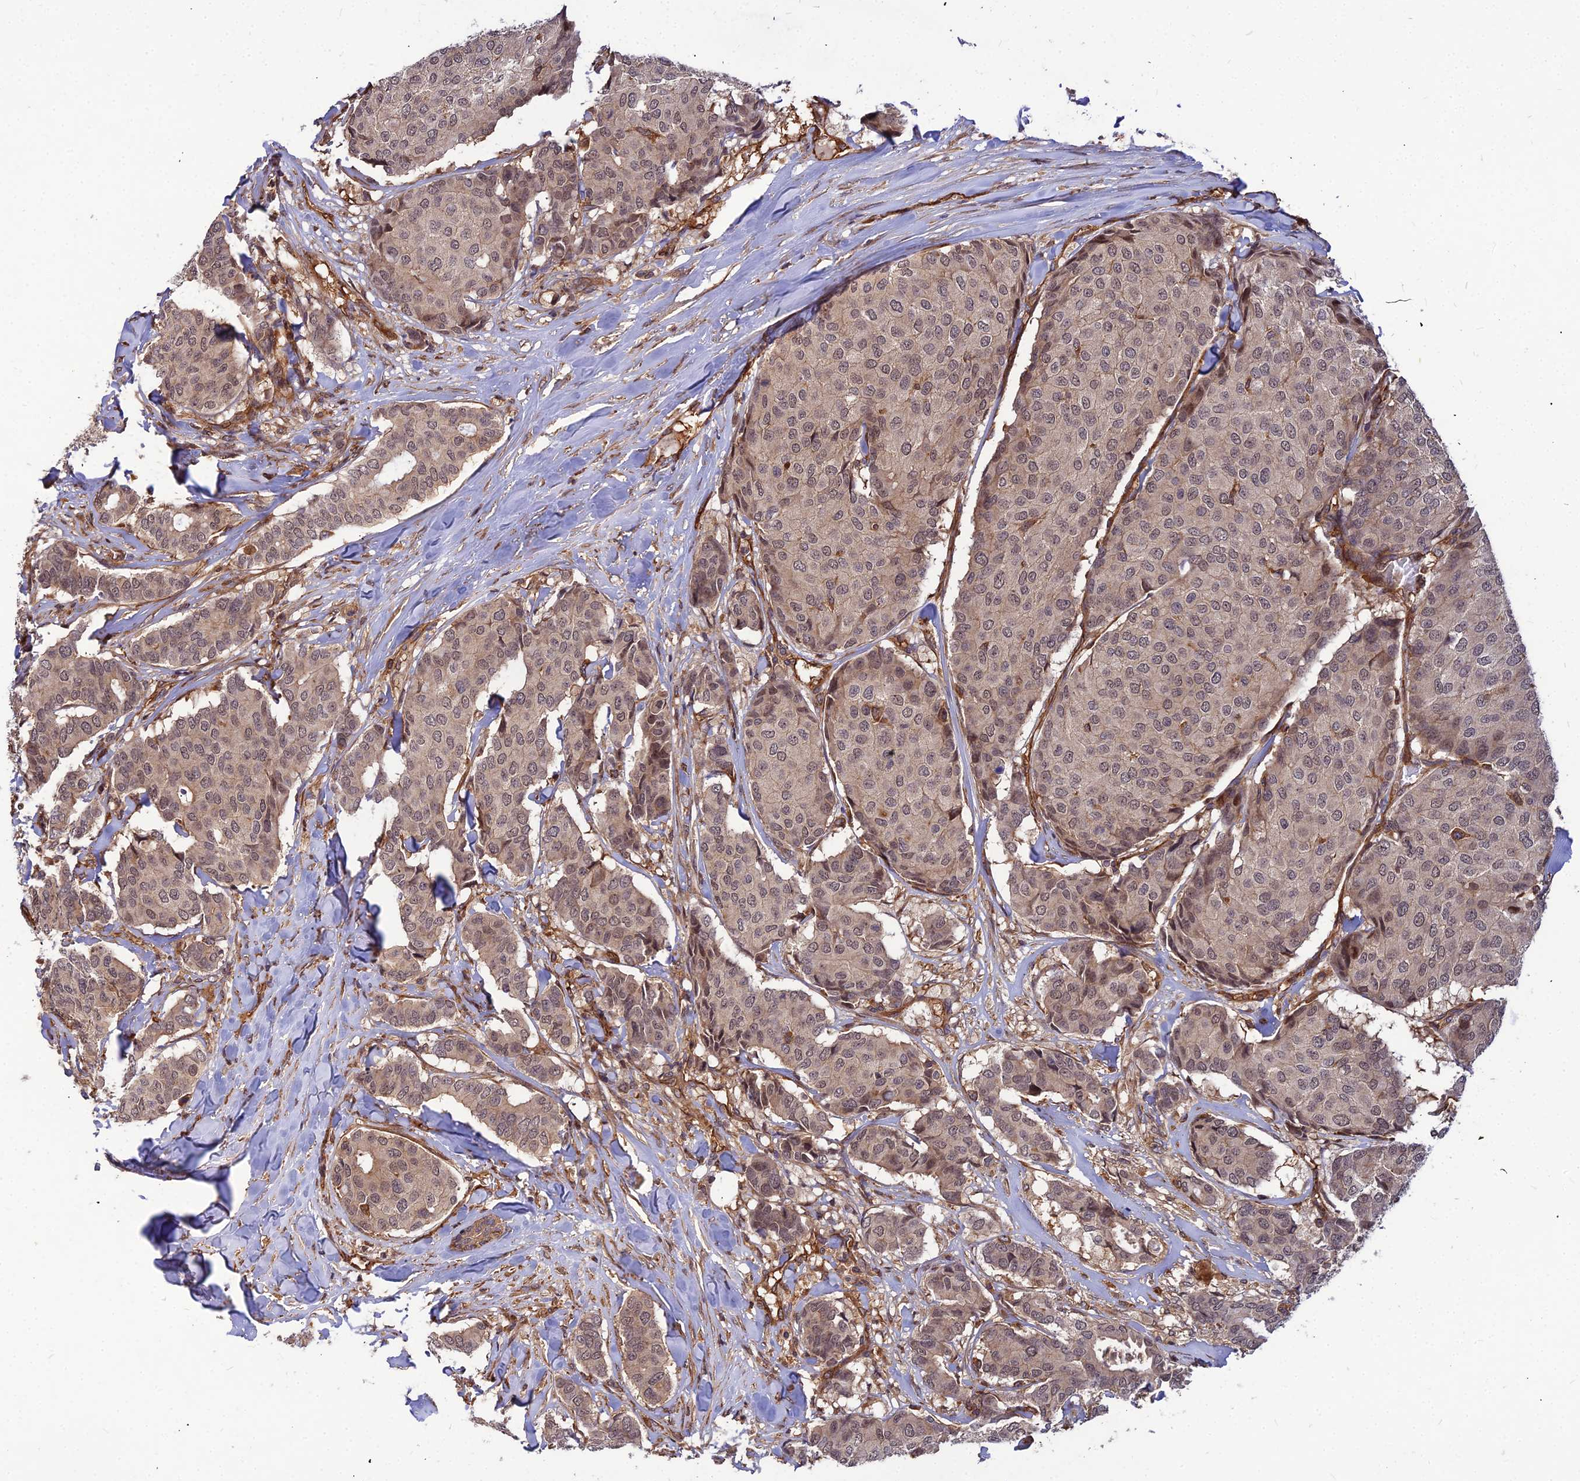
{"staining": {"intensity": "weak", "quantity": ">75%", "location": "nuclear"}, "tissue": "breast cancer", "cell_type": "Tumor cells", "image_type": "cancer", "snomed": [{"axis": "morphology", "description": "Duct carcinoma"}, {"axis": "topography", "description": "Breast"}], "caption": "A low amount of weak nuclear expression is present in approximately >75% of tumor cells in invasive ductal carcinoma (breast) tissue.", "gene": "ZNF467", "patient": {"sex": "female", "age": 75}}